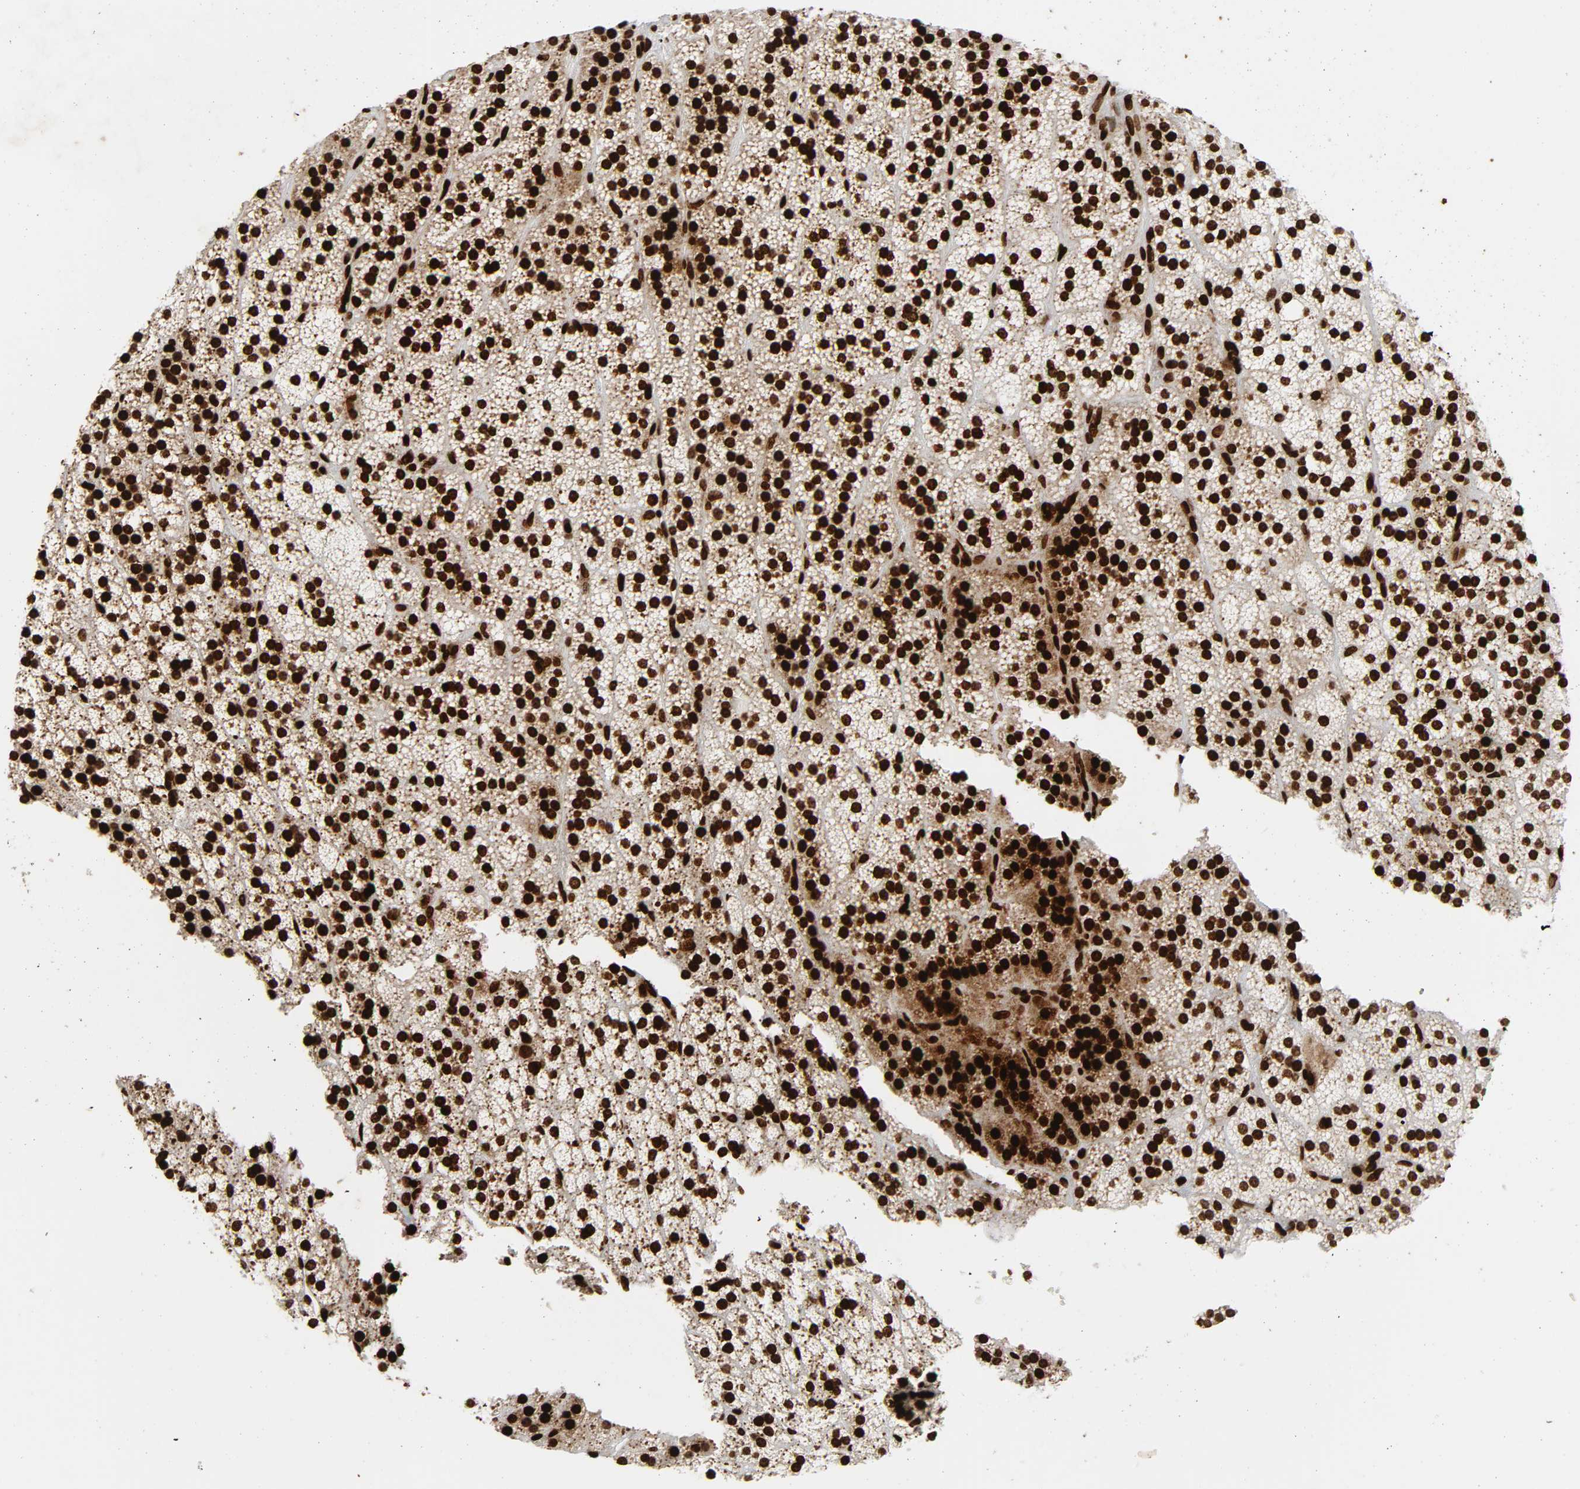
{"staining": {"intensity": "strong", "quantity": ">75%", "location": "nuclear"}, "tissue": "adrenal gland", "cell_type": "Glandular cells", "image_type": "normal", "snomed": [{"axis": "morphology", "description": "Normal tissue, NOS"}, {"axis": "topography", "description": "Adrenal gland"}], "caption": "A micrograph of adrenal gland stained for a protein shows strong nuclear brown staining in glandular cells. The staining is performed using DAB (3,3'-diaminobenzidine) brown chromogen to label protein expression. The nuclei are counter-stained blue using hematoxylin.", "gene": "RXRA", "patient": {"sex": "male", "age": 35}}